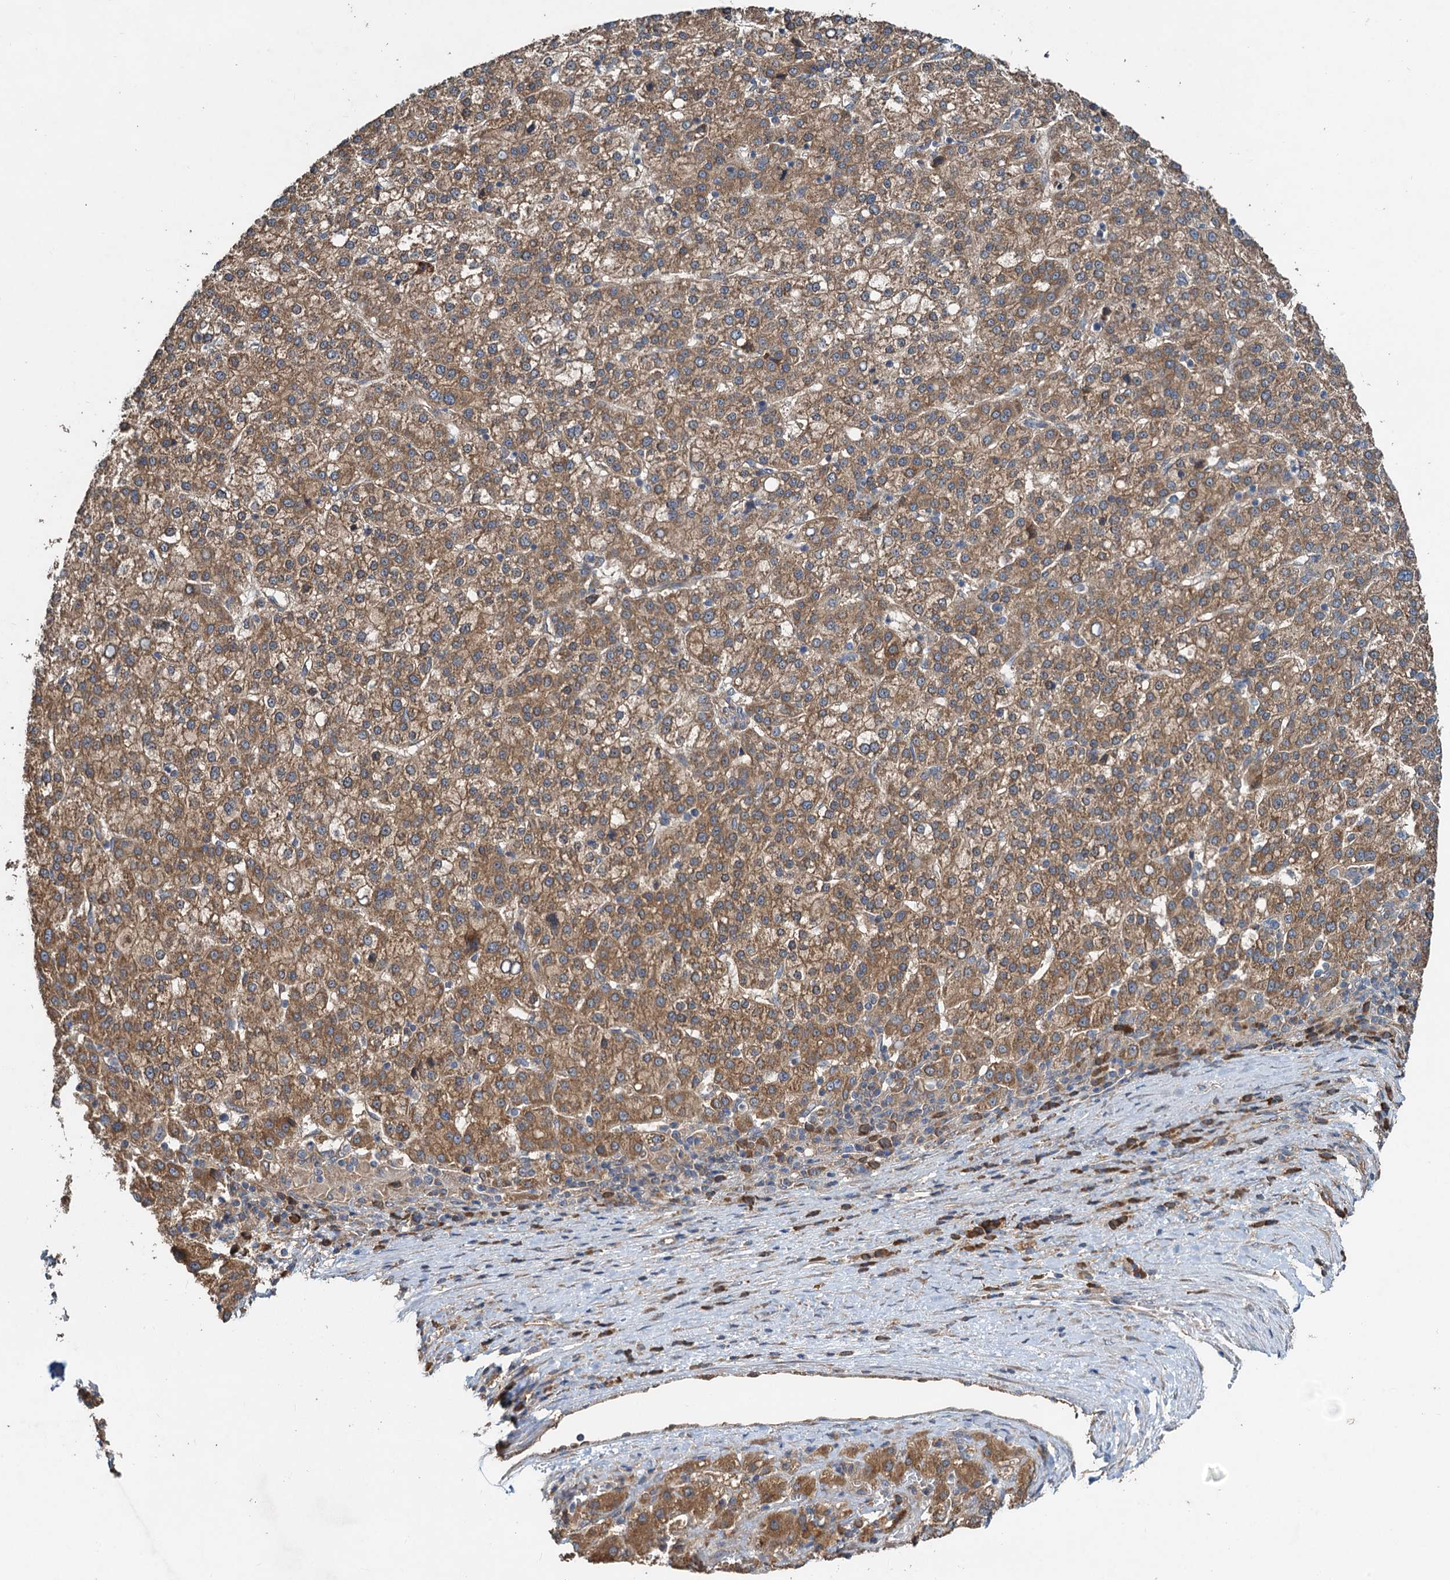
{"staining": {"intensity": "moderate", "quantity": ">75%", "location": "cytoplasmic/membranous"}, "tissue": "liver cancer", "cell_type": "Tumor cells", "image_type": "cancer", "snomed": [{"axis": "morphology", "description": "Carcinoma, Hepatocellular, NOS"}, {"axis": "topography", "description": "Liver"}], "caption": "Moderate cytoplasmic/membranous expression for a protein is present in approximately >75% of tumor cells of liver cancer (hepatocellular carcinoma) using immunohistochemistry.", "gene": "HYI", "patient": {"sex": "female", "age": 58}}